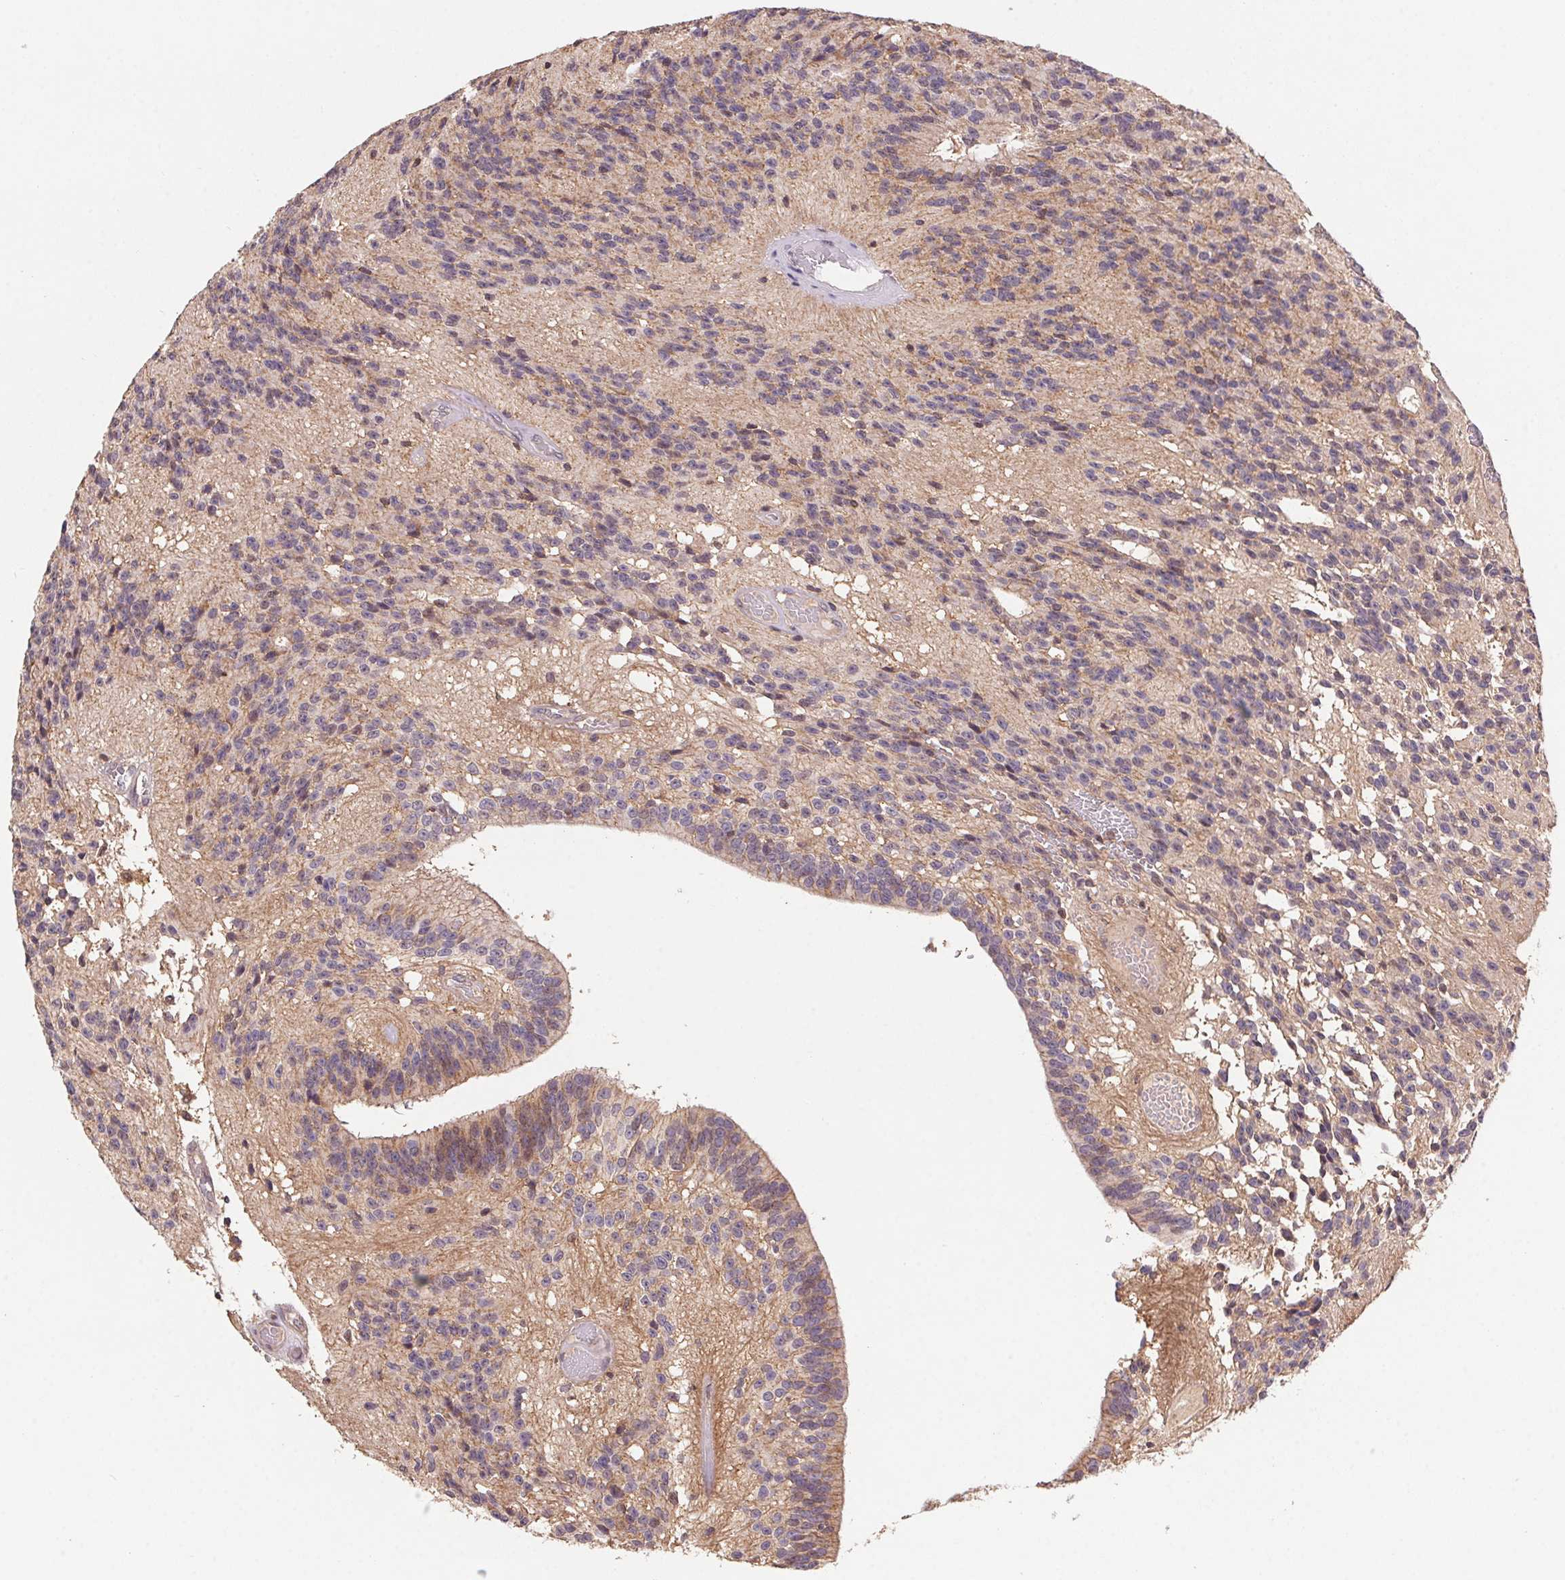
{"staining": {"intensity": "weak", "quantity": "<25%", "location": "nuclear"}, "tissue": "glioma", "cell_type": "Tumor cells", "image_type": "cancer", "snomed": [{"axis": "morphology", "description": "Glioma, malignant, Low grade"}, {"axis": "topography", "description": "Brain"}], "caption": "Human glioma stained for a protein using immunohistochemistry exhibits no staining in tumor cells.", "gene": "SLC52A2", "patient": {"sex": "male", "age": 31}}